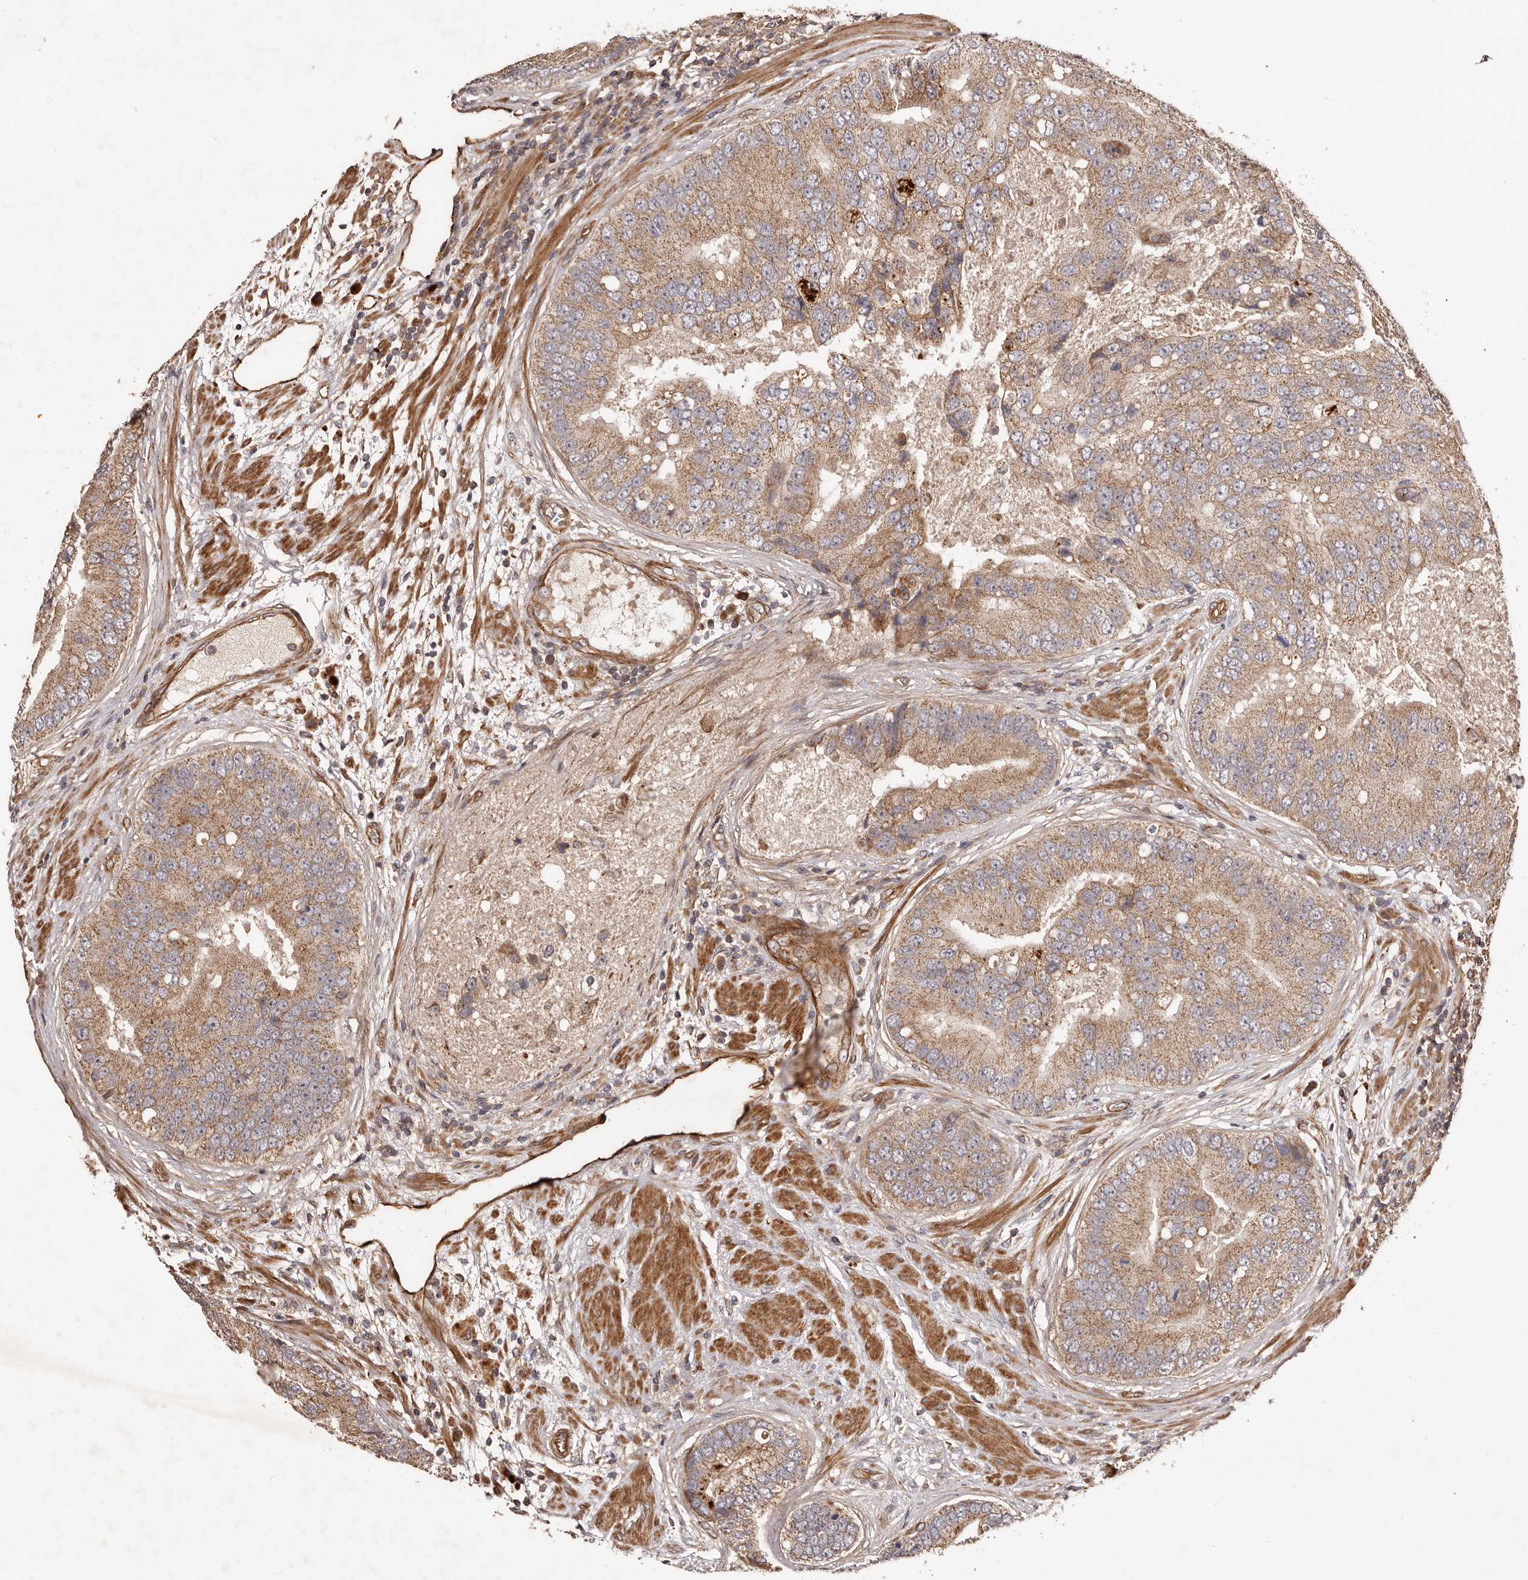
{"staining": {"intensity": "moderate", "quantity": ">75%", "location": "cytoplasmic/membranous"}, "tissue": "prostate cancer", "cell_type": "Tumor cells", "image_type": "cancer", "snomed": [{"axis": "morphology", "description": "Adenocarcinoma, High grade"}, {"axis": "topography", "description": "Prostate"}], "caption": "The image demonstrates immunohistochemical staining of prostate high-grade adenocarcinoma. There is moderate cytoplasmic/membranous expression is present in about >75% of tumor cells.", "gene": "GTPBP1", "patient": {"sex": "male", "age": 70}}